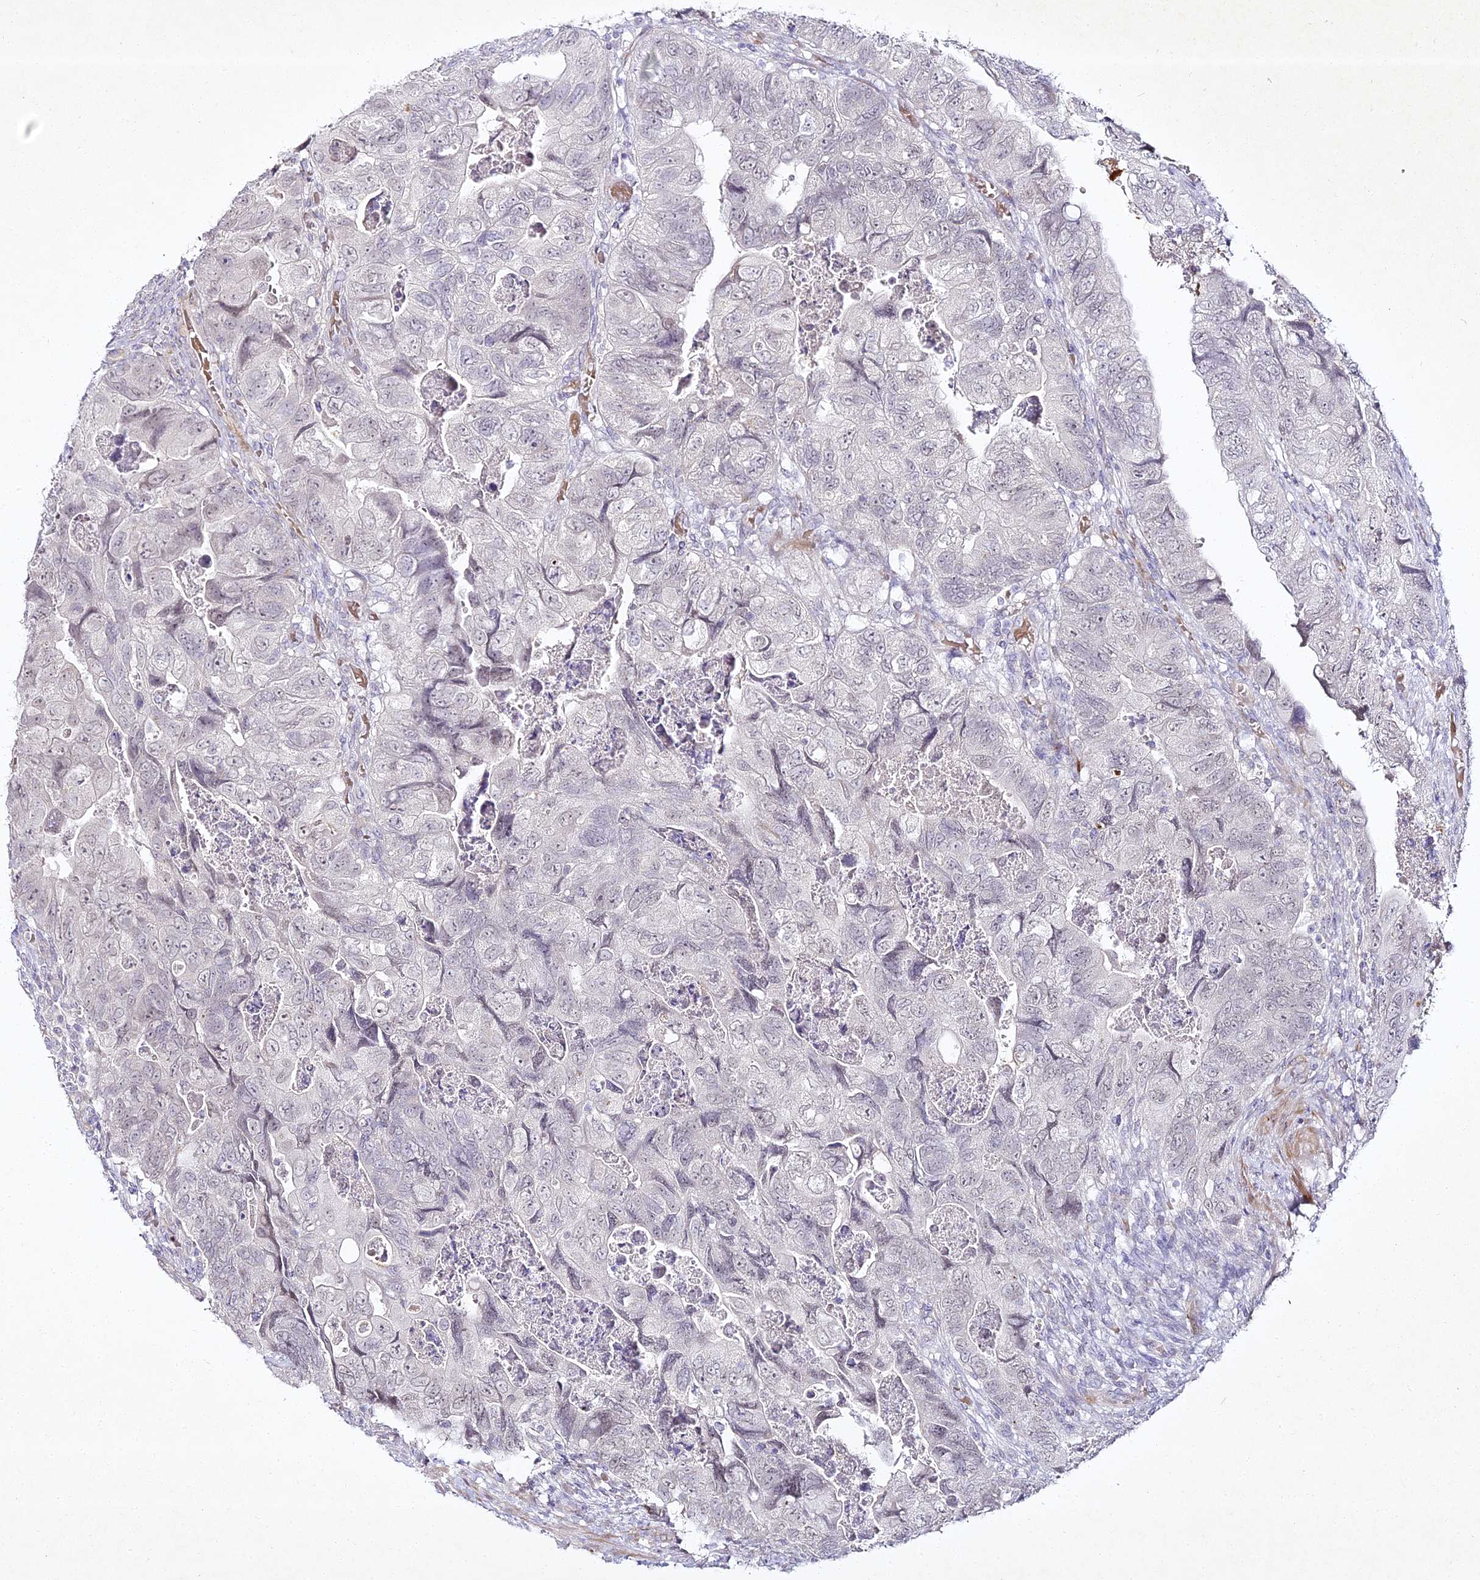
{"staining": {"intensity": "negative", "quantity": "none", "location": "none"}, "tissue": "colorectal cancer", "cell_type": "Tumor cells", "image_type": "cancer", "snomed": [{"axis": "morphology", "description": "Adenocarcinoma, NOS"}, {"axis": "topography", "description": "Rectum"}], "caption": "DAB immunohistochemical staining of colorectal adenocarcinoma exhibits no significant expression in tumor cells.", "gene": "ALPG", "patient": {"sex": "male", "age": 63}}